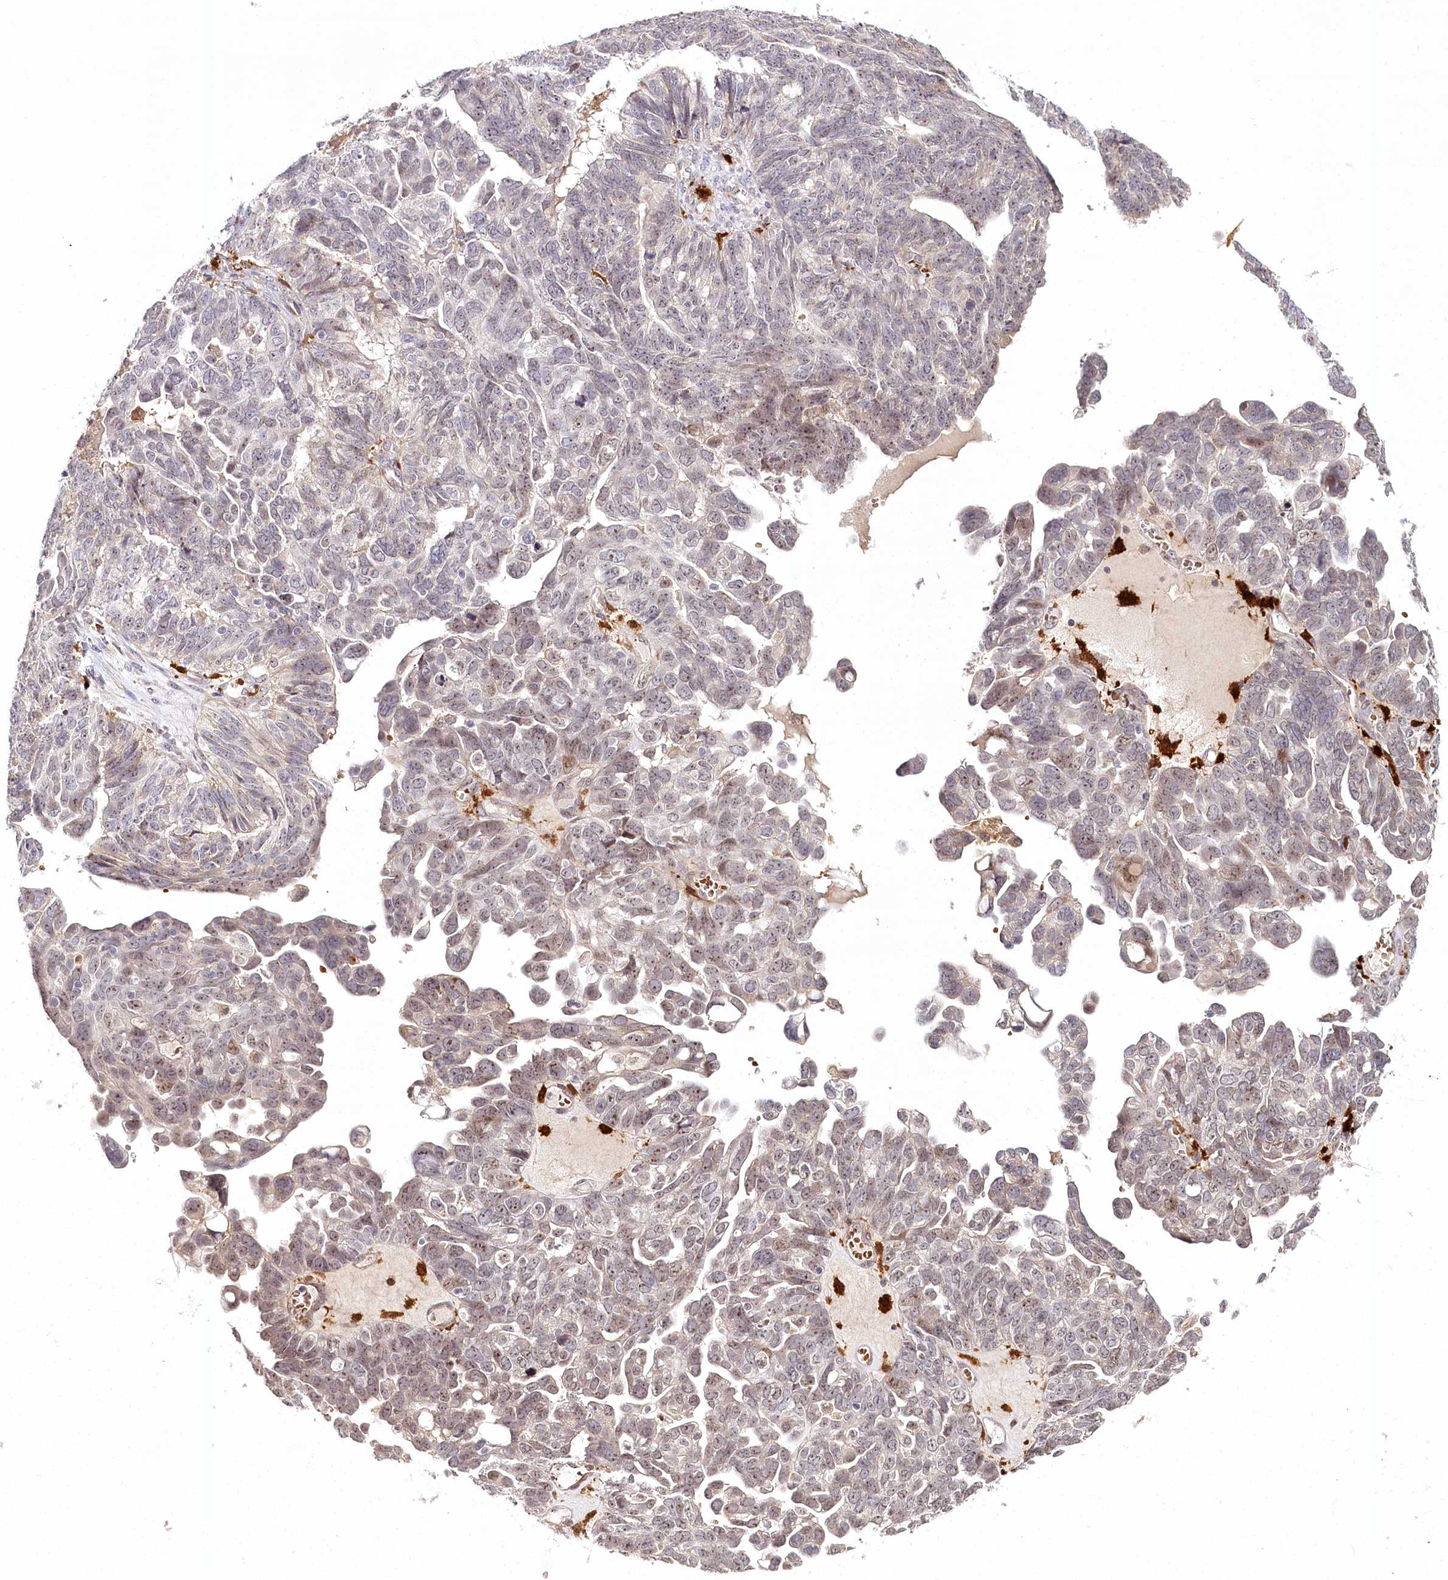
{"staining": {"intensity": "weak", "quantity": "25%-75%", "location": "cytoplasmic/membranous,nuclear"}, "tissue": "ovarian cancer", "cell_type": "Tumor cells", "image_type": "cancer", "snomed": [{"axis": "morphology", "description": "Cystadenocarcinoma, serous, NOS"}, {"axis": "topography", "description": "Ovary"}], "caption": "Human ovarian cancer stained with a brown dye shows weak cytoplasmic/membranous and nuclear positive positivity in about 25%-75% of tumor cells.", "gene": "WDR36", "patient": {"sex": "female", "age": 79}}